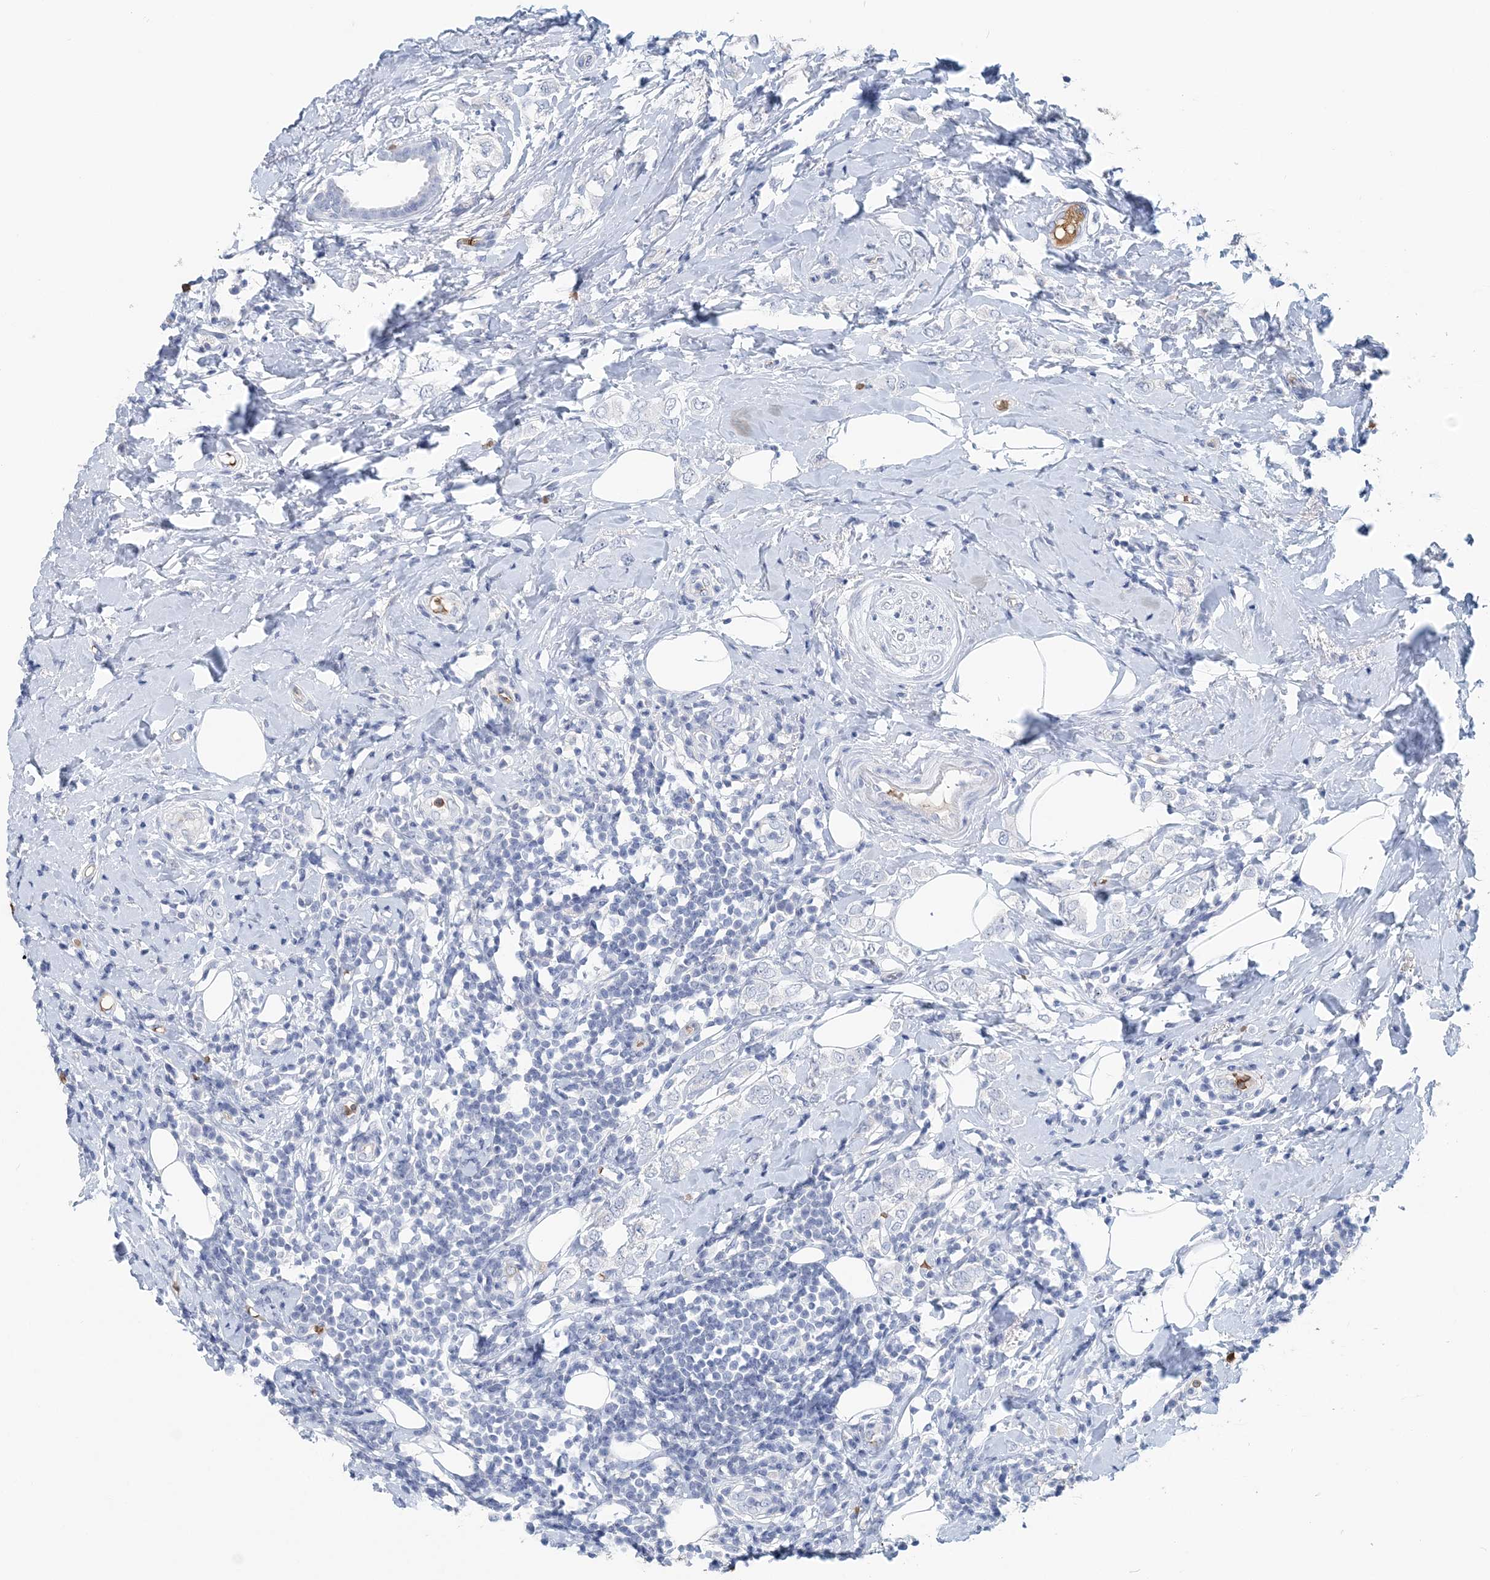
{"staining": {"intensity": "negative", "quantity": "none", "location": "none"}, "tissue": "breast cancer", "cell_type": "Tumor cells", "image_type": "cancer", "snomed": [{"axis": "morphology", "description": "Lobular carcinoma"}, {"axis": "topography", "description": "Breast"}], "caption": "Breast lobular carcinoma was stained to show a protein in brown. There is no significant staining in tumor cells.", "gene": "HBD", "patient": {"sex": "female", "age": 47}}